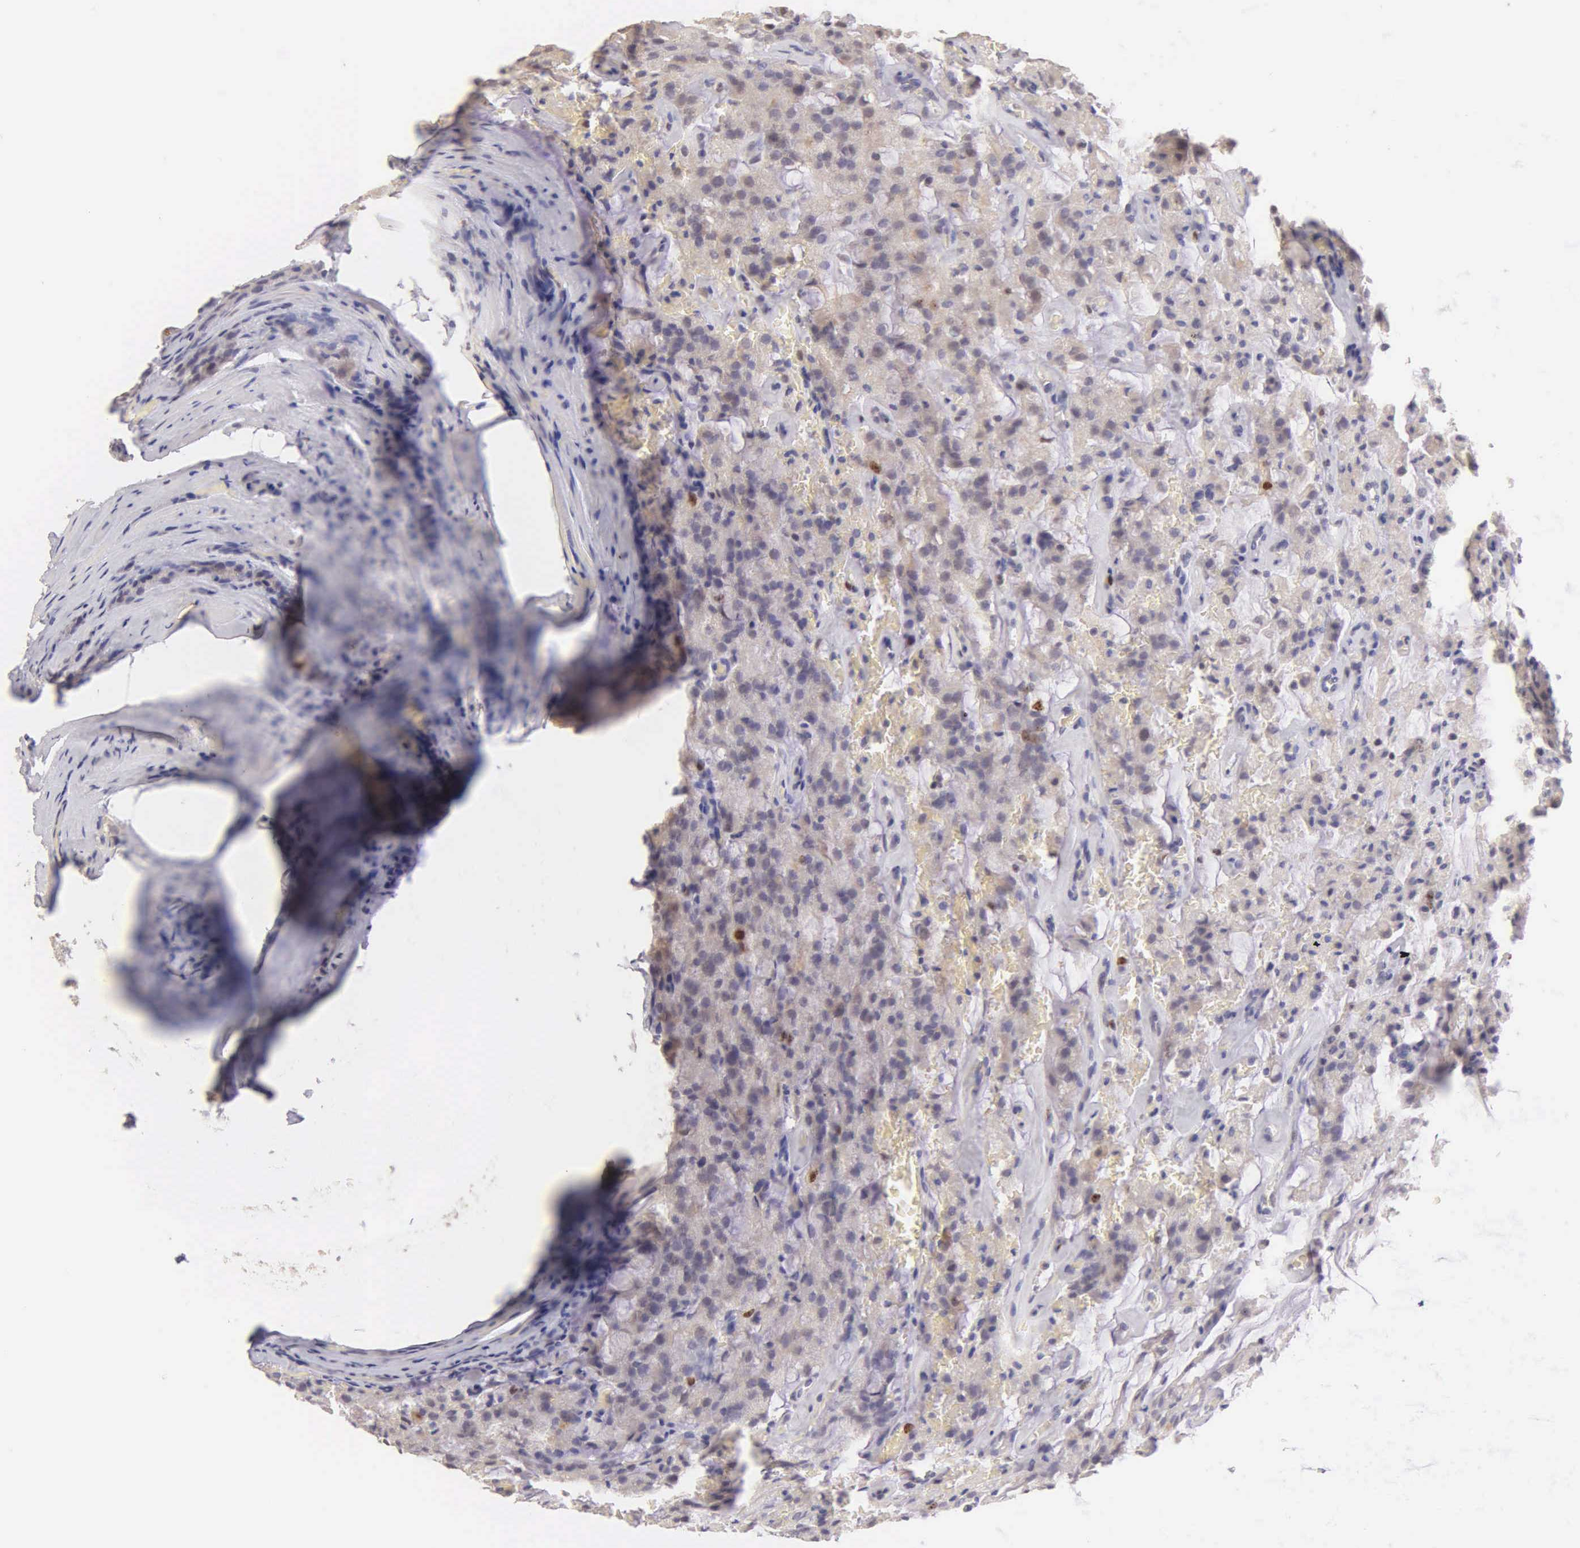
{"staining": {"intensity": "moderate", "quantity": "<25%", "location": "nuclear"}, "tissue": "prostate cancer", "cell_type": "Tumor cells", "image_type": "cancer", "snomed": [{"axis": "morphology", "description": "Adenocarcinoma, Medium grade"}, {"axis": "topography", "description": "Prostate"}], "caption": "Immunohistochemical staining of human prostate cancer exhibits low levels of moderate nuclear protein staining in about <25% of tumor cells.", "gene": "MKI67", "patient": {"sex": "male", "age": 60}}